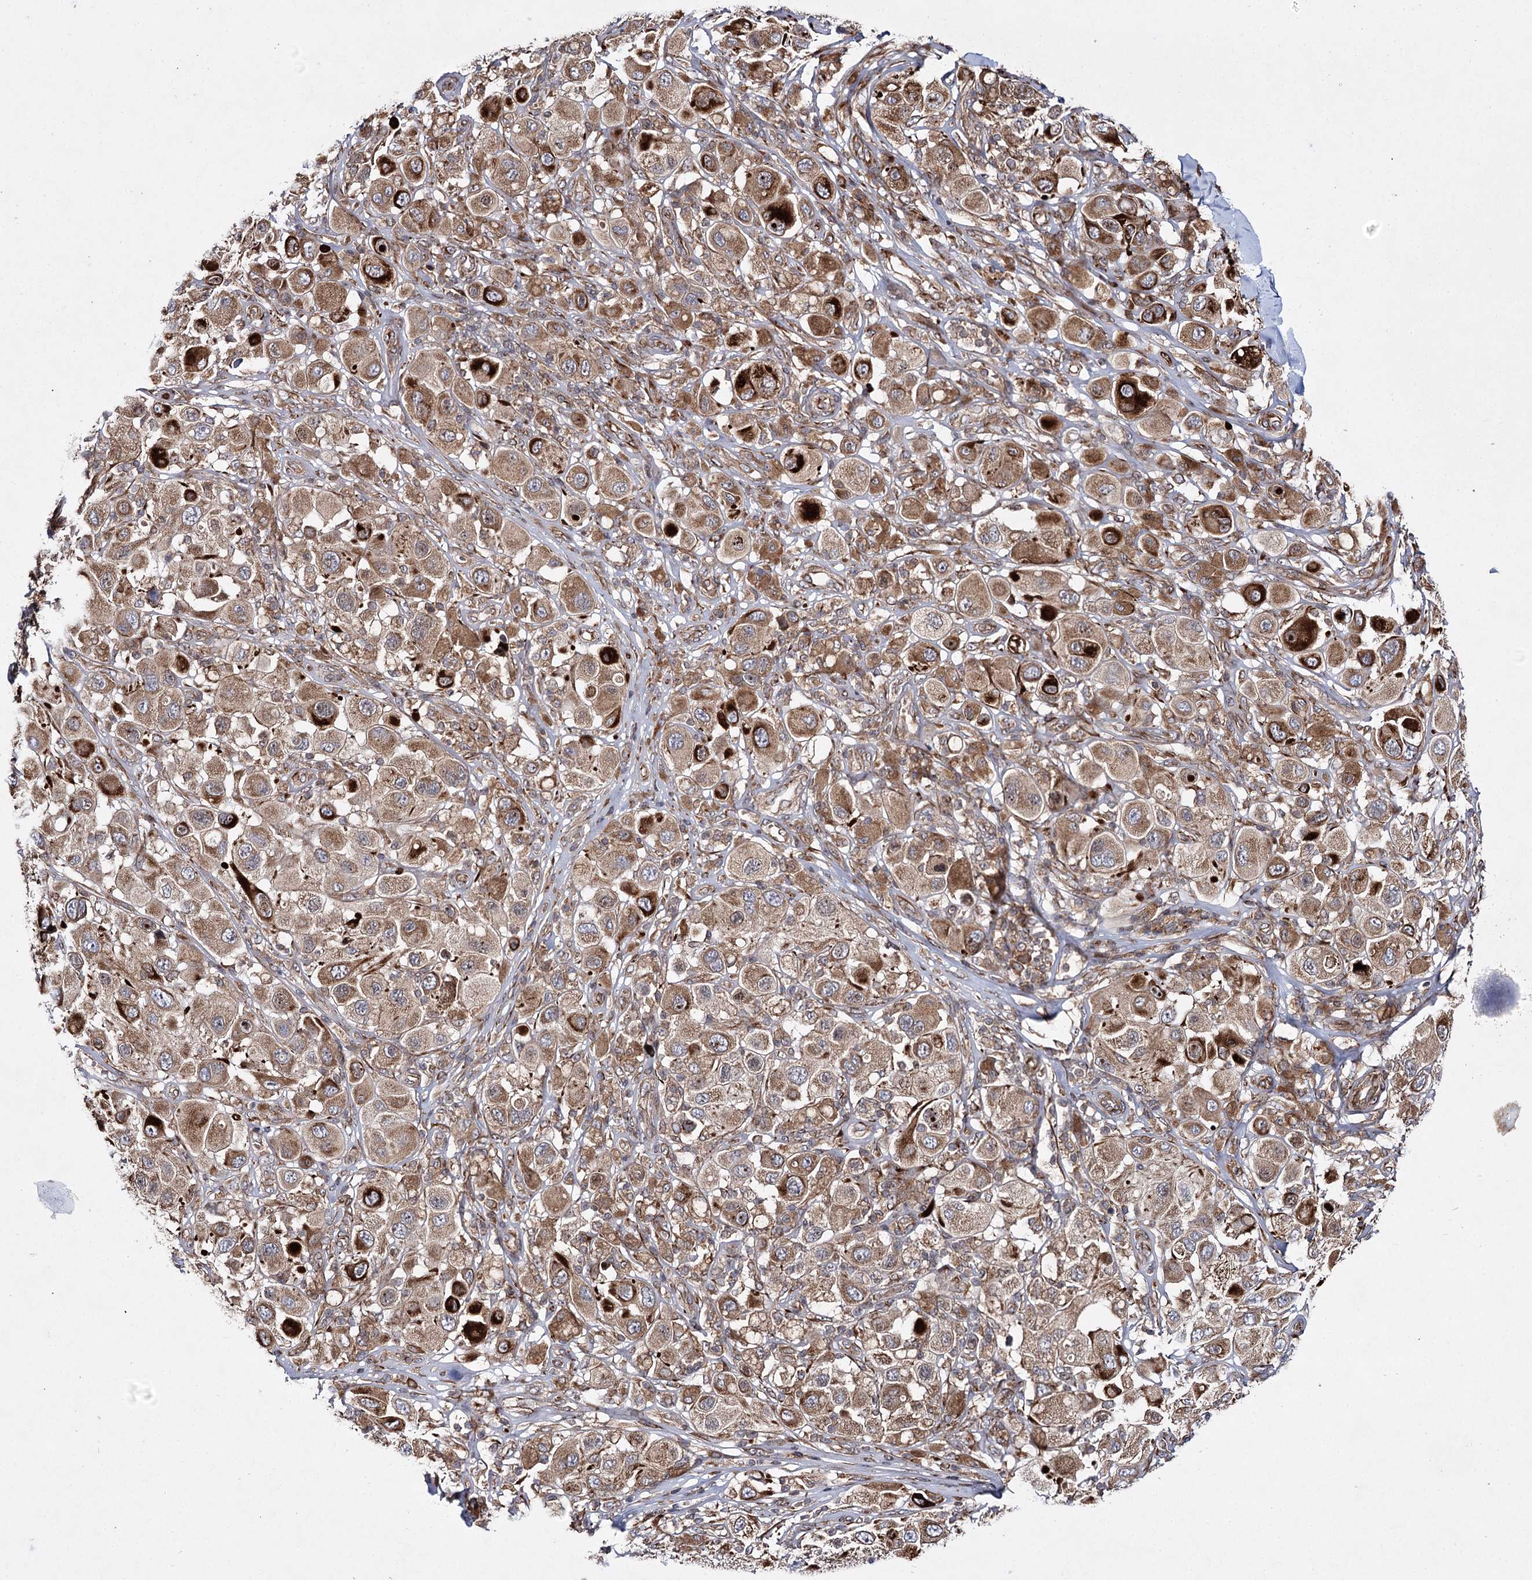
{"staining": {"intensity": "moderate", "quantity": ">75%", "location": "cytoplasmic/membranous"}, "tissue": "melanoma", "cell_type": "Tumor cells", "image_type": "cancer", "snomed": [{"axis": "morphology", "description": "Malignant melanoma, Metastatic site"}, {"axis": "topography", "description": "Skin"}], "caption": "DAB immunohistochemical staining of melanoma demonstrates moderate cytoplasmic/membranous protein expression in about >75% of tumor cells. (Stains: DAB in brown, nuclei in blue, Microscopy: brightfield microscopy at high magnification).", "gene": "HECTD2", "patient": {"sex": "male", "age": 41}}